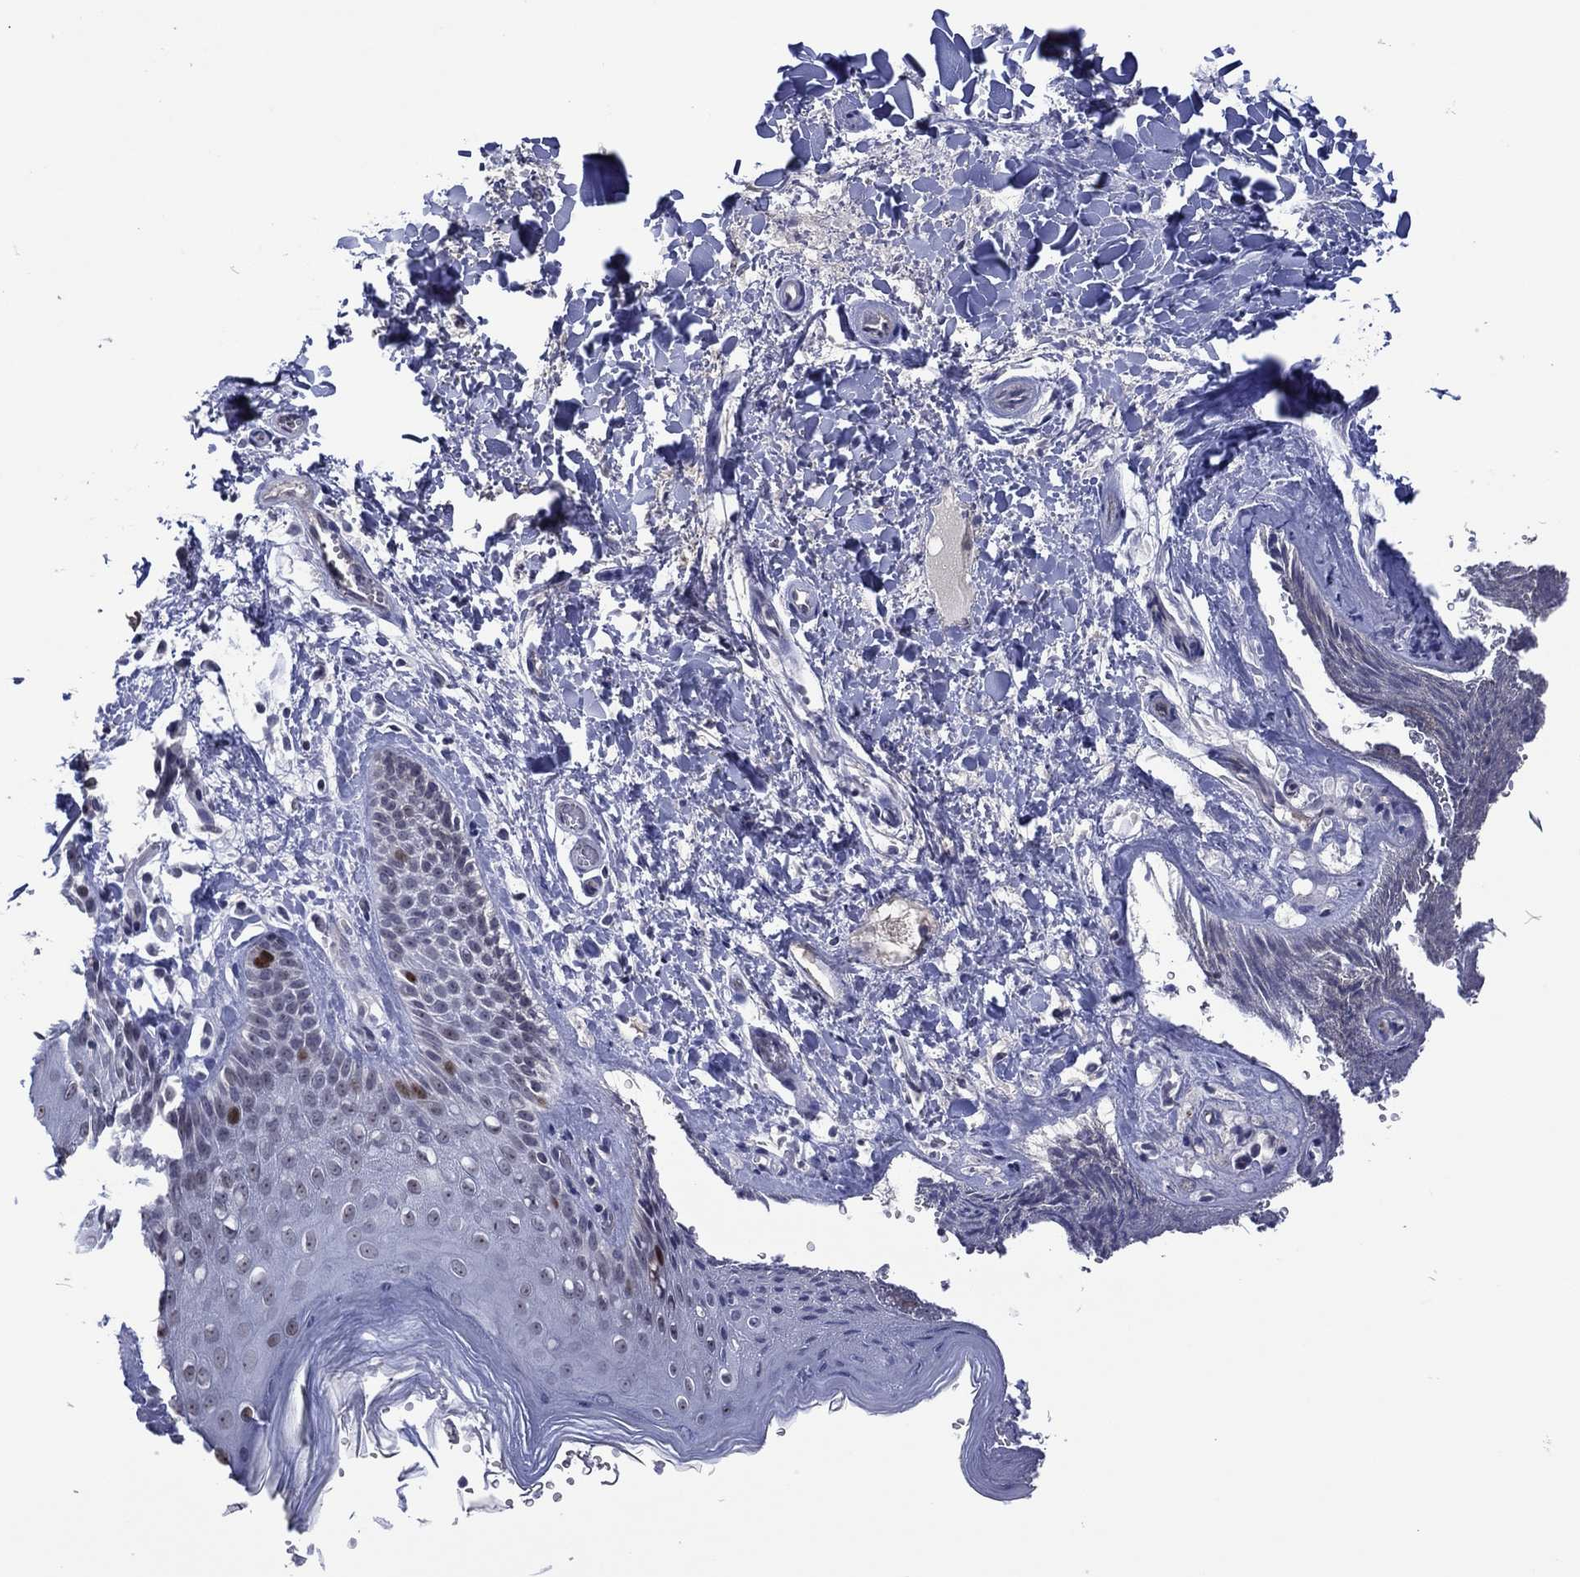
{"staining": {"intensity": "strong", "quantity": "<25%", "location": "nuclear"}, "tissue": "skin", "cell_type": "Epidermal cells", "image_type": "normal", "snomed": [{"axis": "morphology", "description": "Normal tissue, NOS"}, {"axis": "topography", "description": "Anal"}], "caption": "A micrograph of skin stained for a protein demonstrates strong nuclear brown staining in epidermal cells. (brown staining indicates protein expression, while blue staining denotes nuclei).", "gene": "GATA6", "patient": {"sex": "male", "age": 36}}